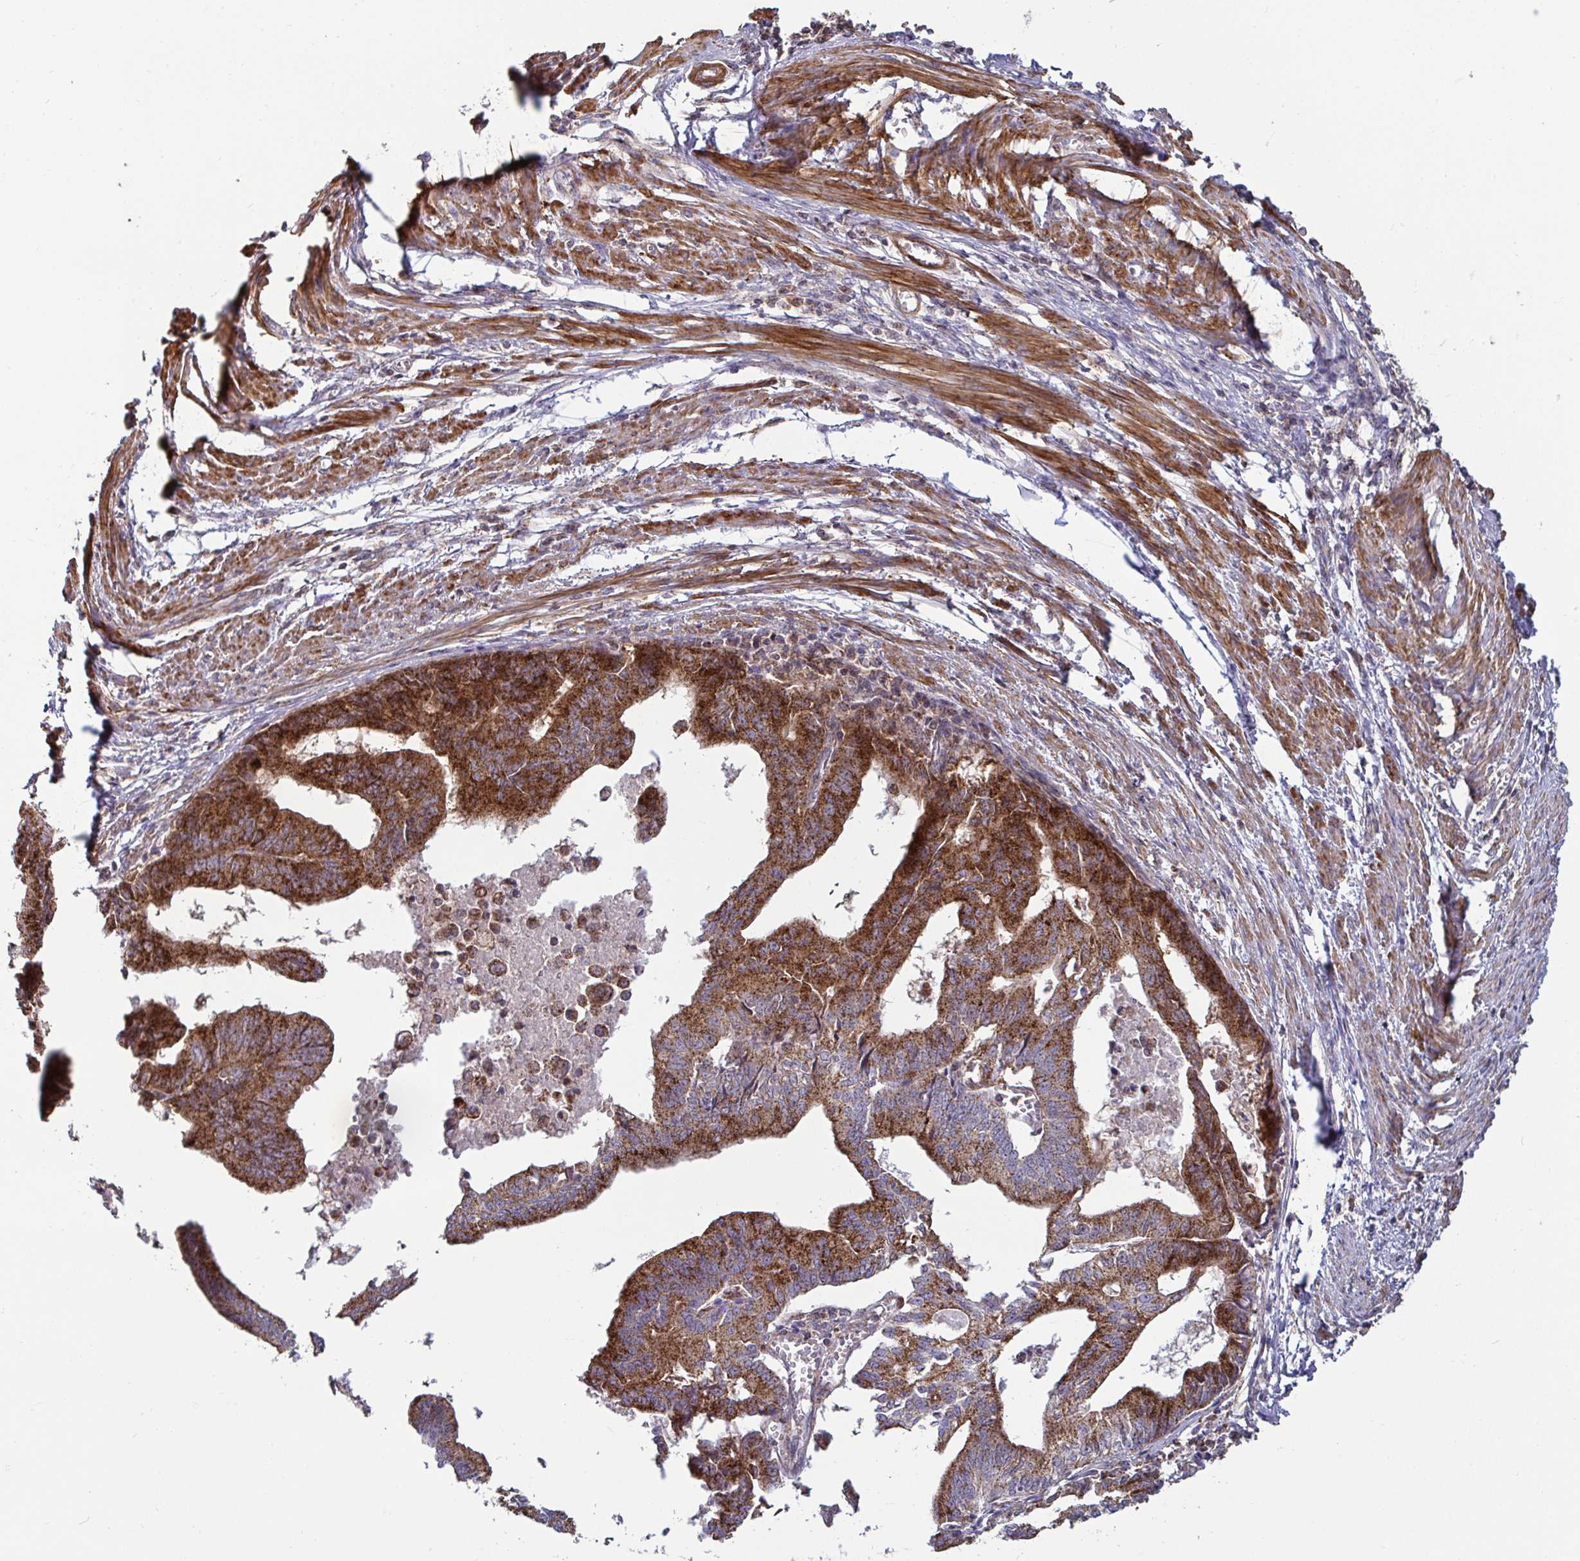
{"staining": {"intensity": "strong", "quantity": ">75%", "location": "cytoplasmic/membranous"}, "tissue": "endometrial cancer", "cell_type": "Tumor cells", "image_type": "cancer", "snomed": [{"axis": "morphology", "description": "Adenocarcinoma, NOS"}, {"axis": "topography", "description": "Endometrium"}], "caption": "Immunohistochemical staining of endometrial cancer demonstrates high levels of strong cytoplasmic/membranous expression in approximately >75% of tumor cells. The staining was performed using DAB to visualize the protein expression in brown, while the nuclei were stained in blue with hematoxylin (Magnification: 20x).", "gene": "SPRY1", "patient": {"sex": "female", "age": 65}}